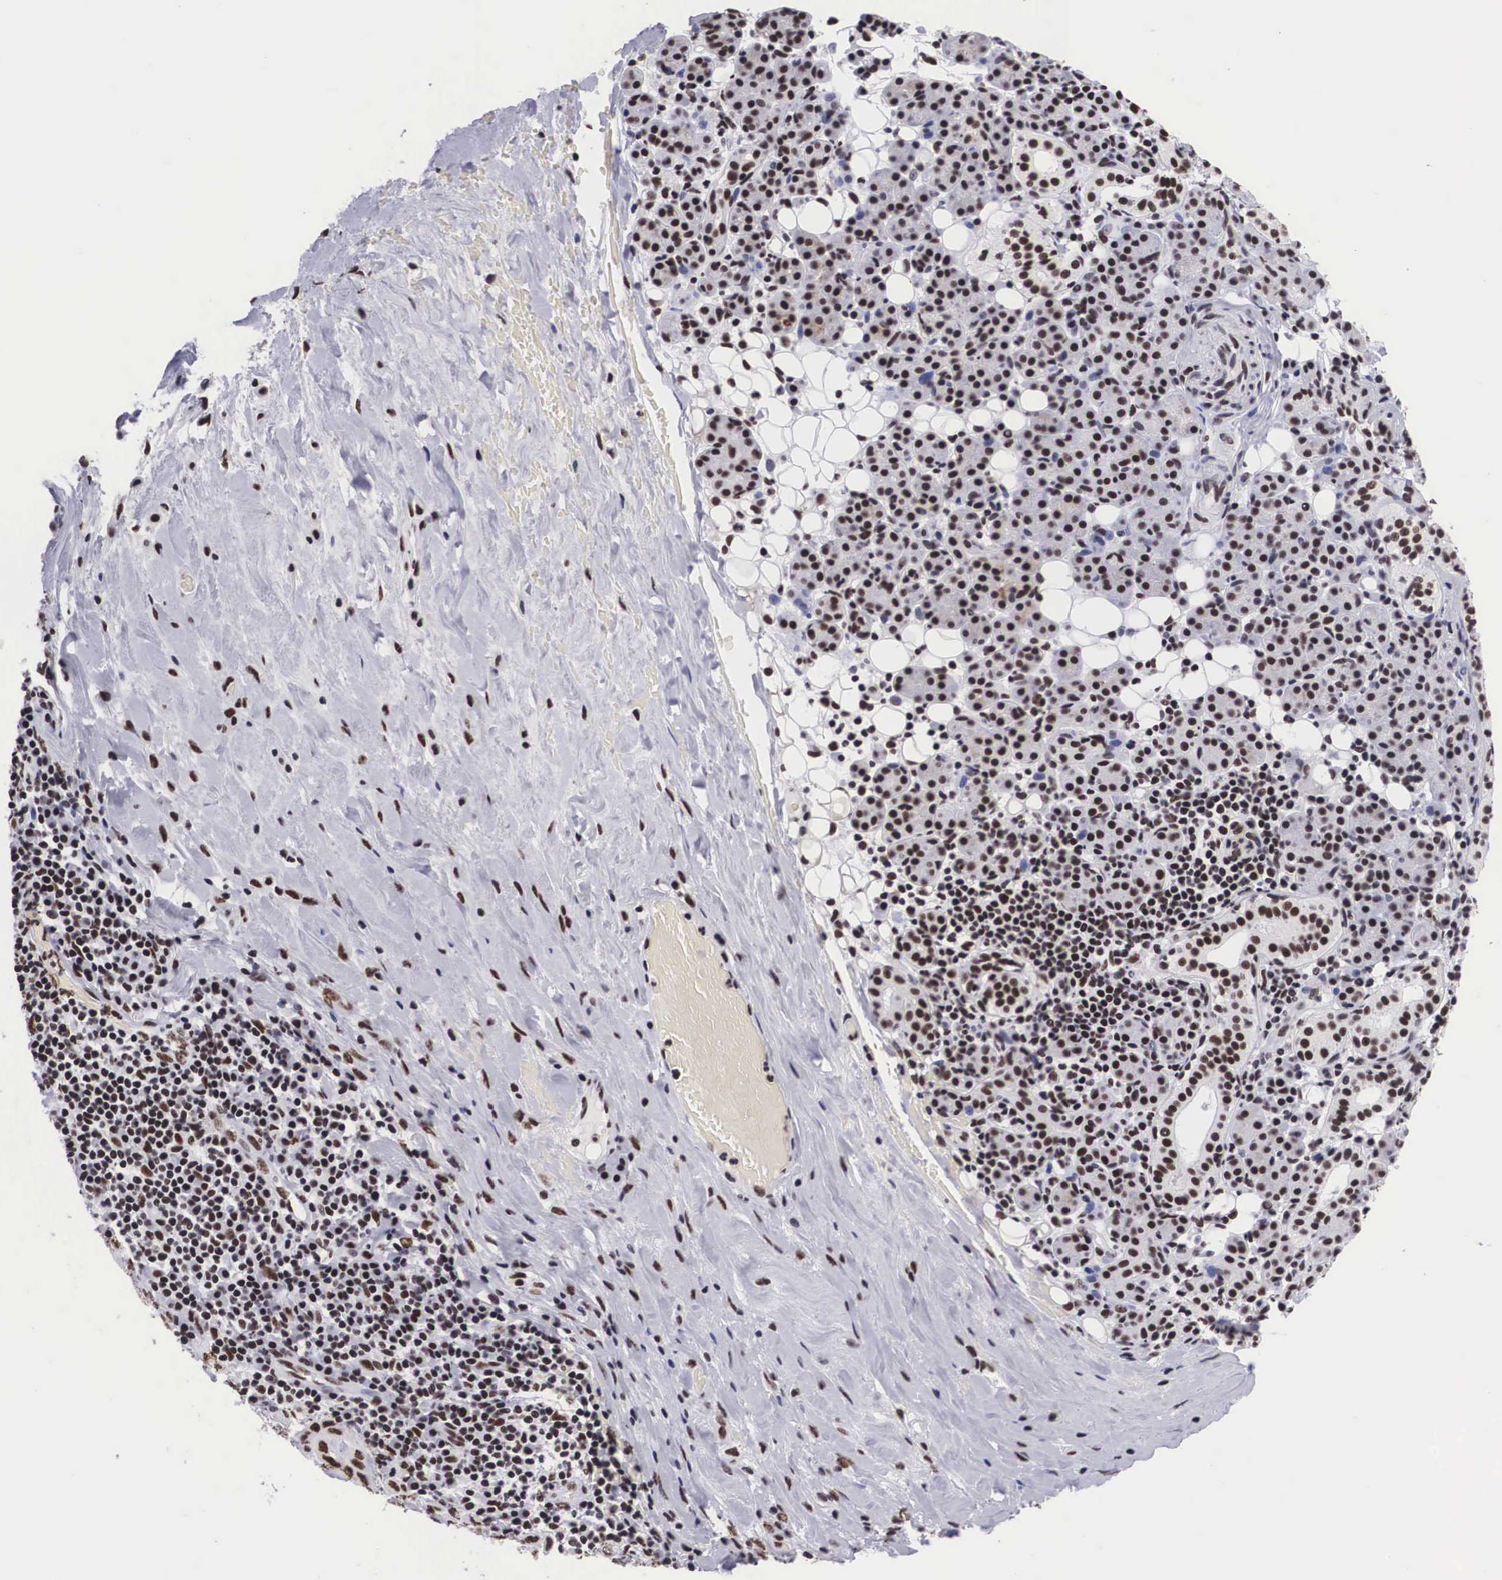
{"staining": {"intensity": "moderate", "quantity": ">75%", "location": "nuclear"}, "tissue": "skin cancer", "cell_type": "Tumor cells", "image_type": "cancer", "snomed": [{"axis": "morphology", "description": "Squamous cell carcinoma, NOS"}, {"axis": "topography", "description": "Skin"}], "caption": "DAB immunohistochemical staining of squamous cell carcinoma (skin) displays moderate nuclear protein expression in approximately >75% of tumor cells.", "gene": "SF3A1", "patient": {"sex": "male", "age": 84}}